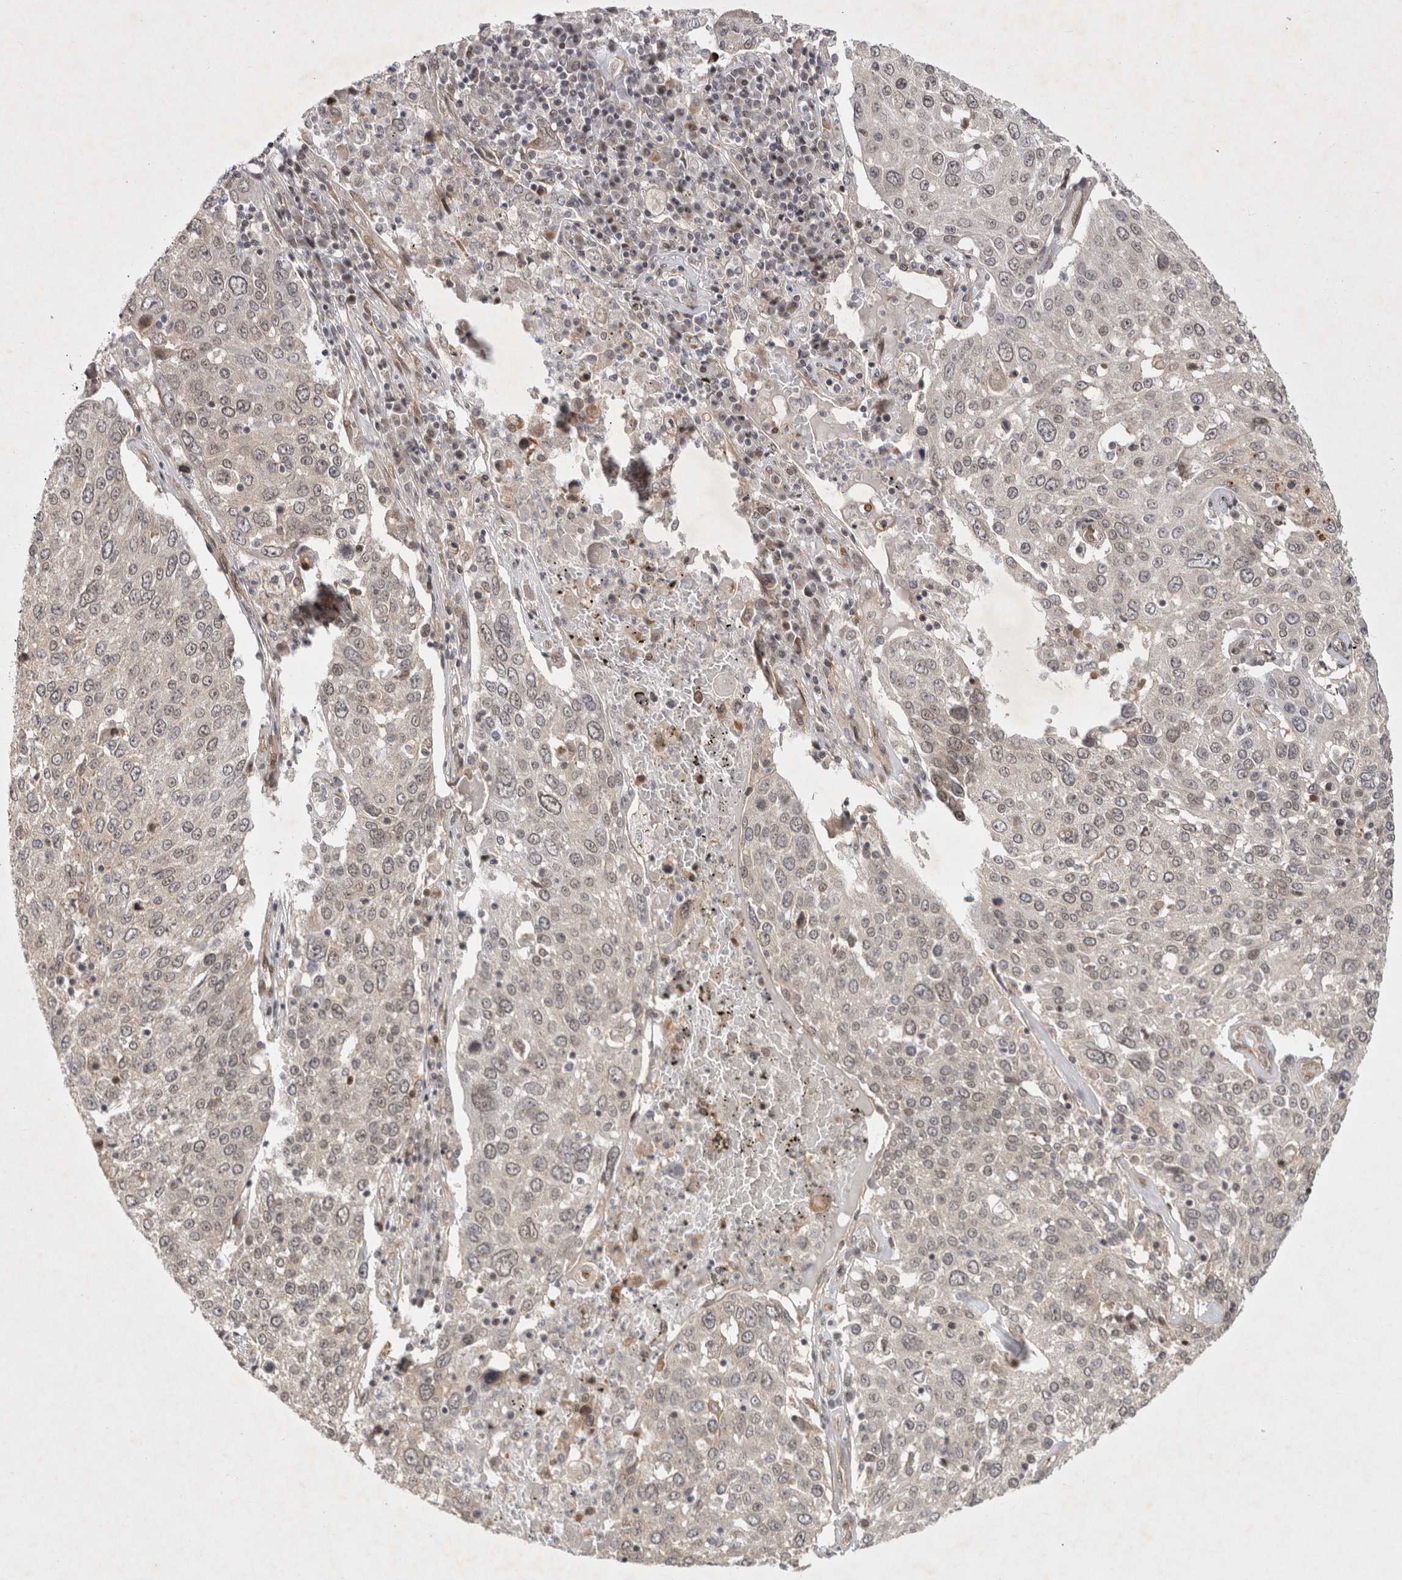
{"staining": {"intensity": "weak", "quantity": "<25%", "location": "nuclear"}, "tissue": "lung cancer", "cell_type": "Tumor cells", "image_type": "cancer", "snomed": [{"axis": "morphology", "description": "Squamous cell carcinoma, NOS"}, {"axis": "topography", "description": "Lung"}], "caption": "This is a photomicrograph of IHC staining of squamous cell carcinoma (lung), which shows no positivity in tumor cells.", "gene": "ZNF318", "patient": {"sex": "male", "age": 65}}